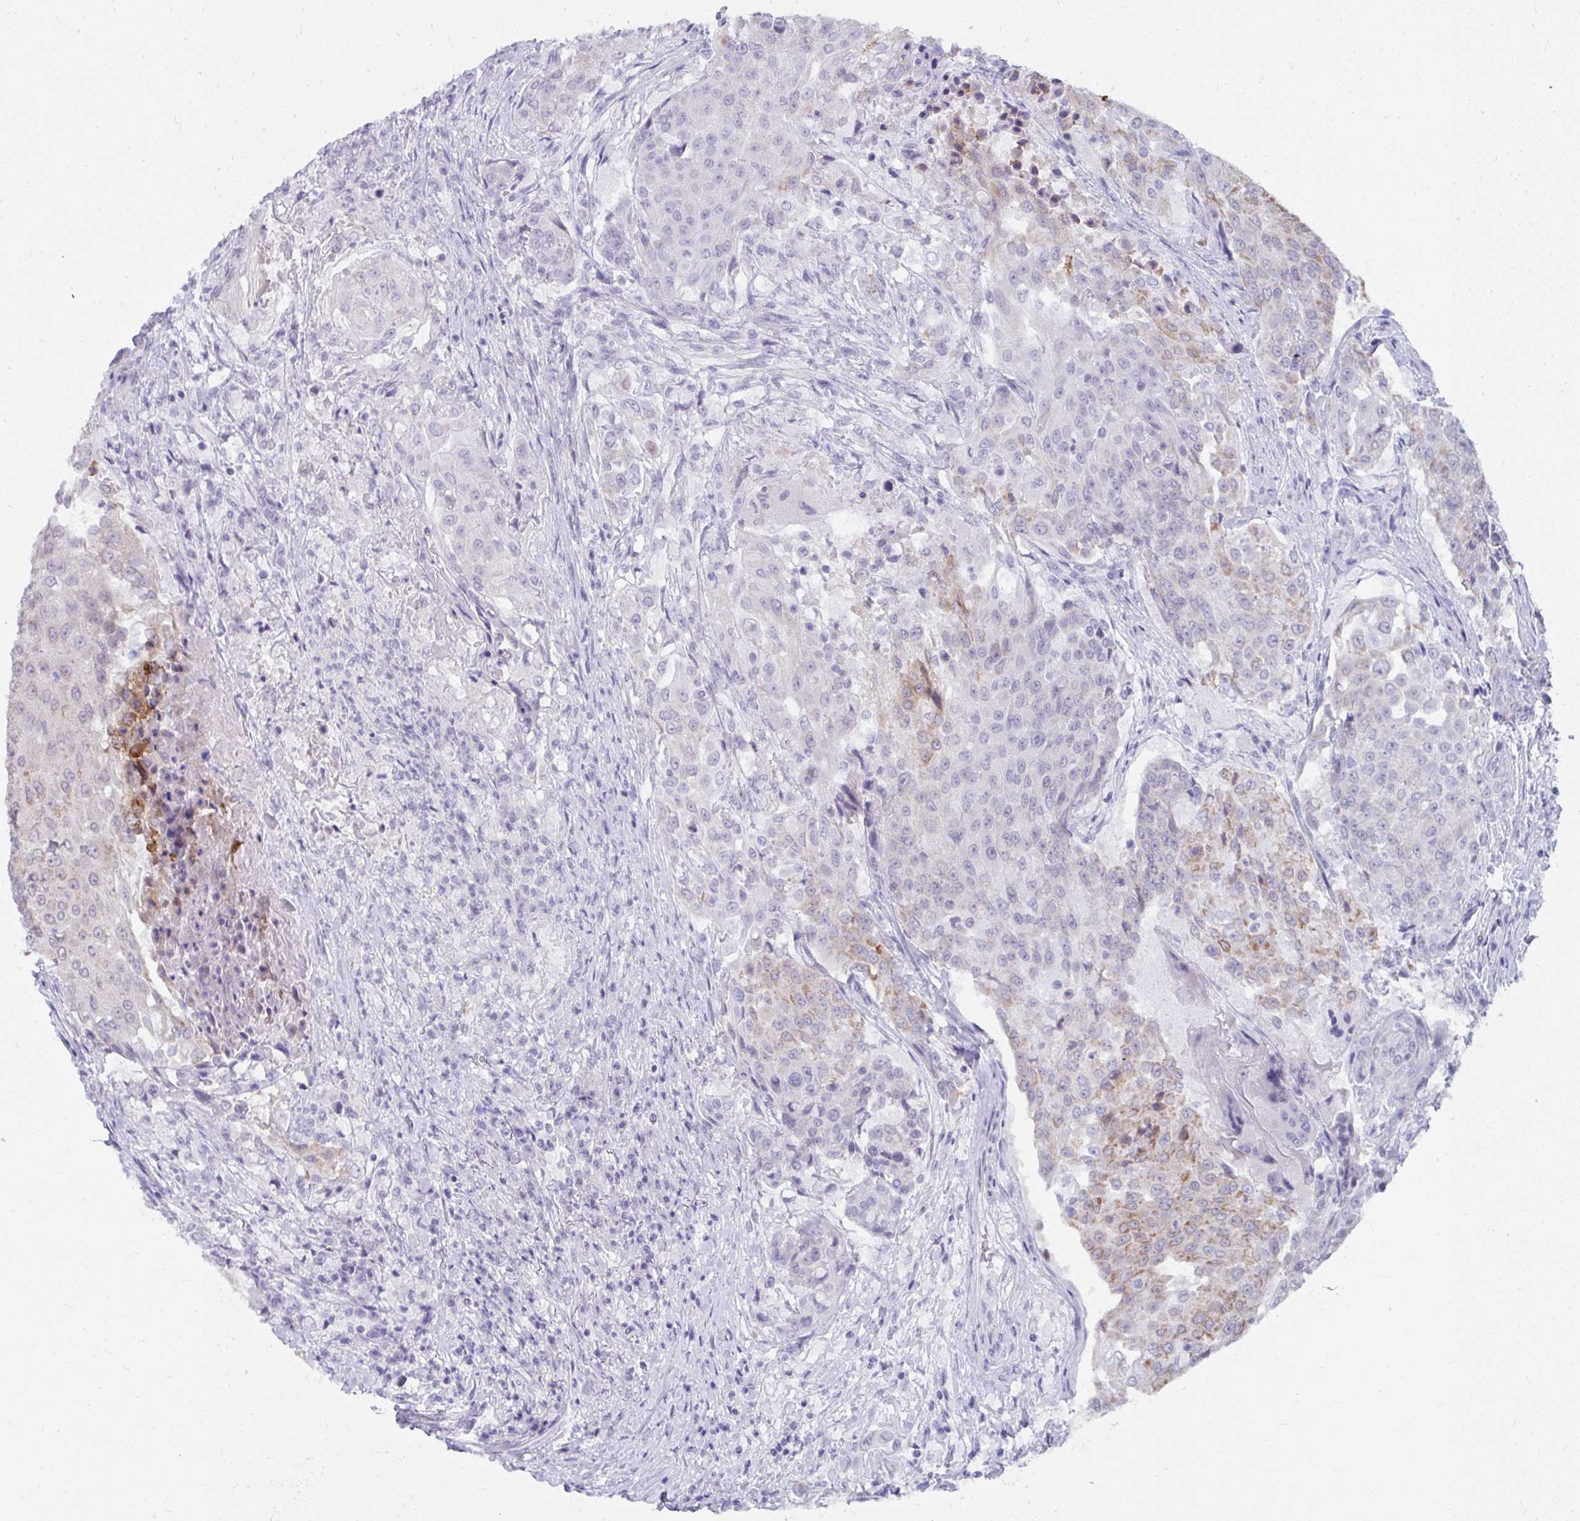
{"staining": {"intensity": "moderate", "quantity": "25%-75%", "location": "cytoplasmic/membranous"}, "tissue": "urothelial cancer", "cell_type": "Tumor cells", "image_type": "cancer", "snomed": [{"axis": "morphology", "description": "Urothelial carcinoma, High grade"}, {"axis": "topography", "description": "Urinary bladder"}], "caption": "Moderate cytoplasmic/membranous positivity for a protein is identified in about 25%-75% of tumor cells of urothelial carcinoma (high-grade) using immunohistochemistry (IHC).", "gene": "UGT3A2", "patient": {"sex": "female", "age": 63}}